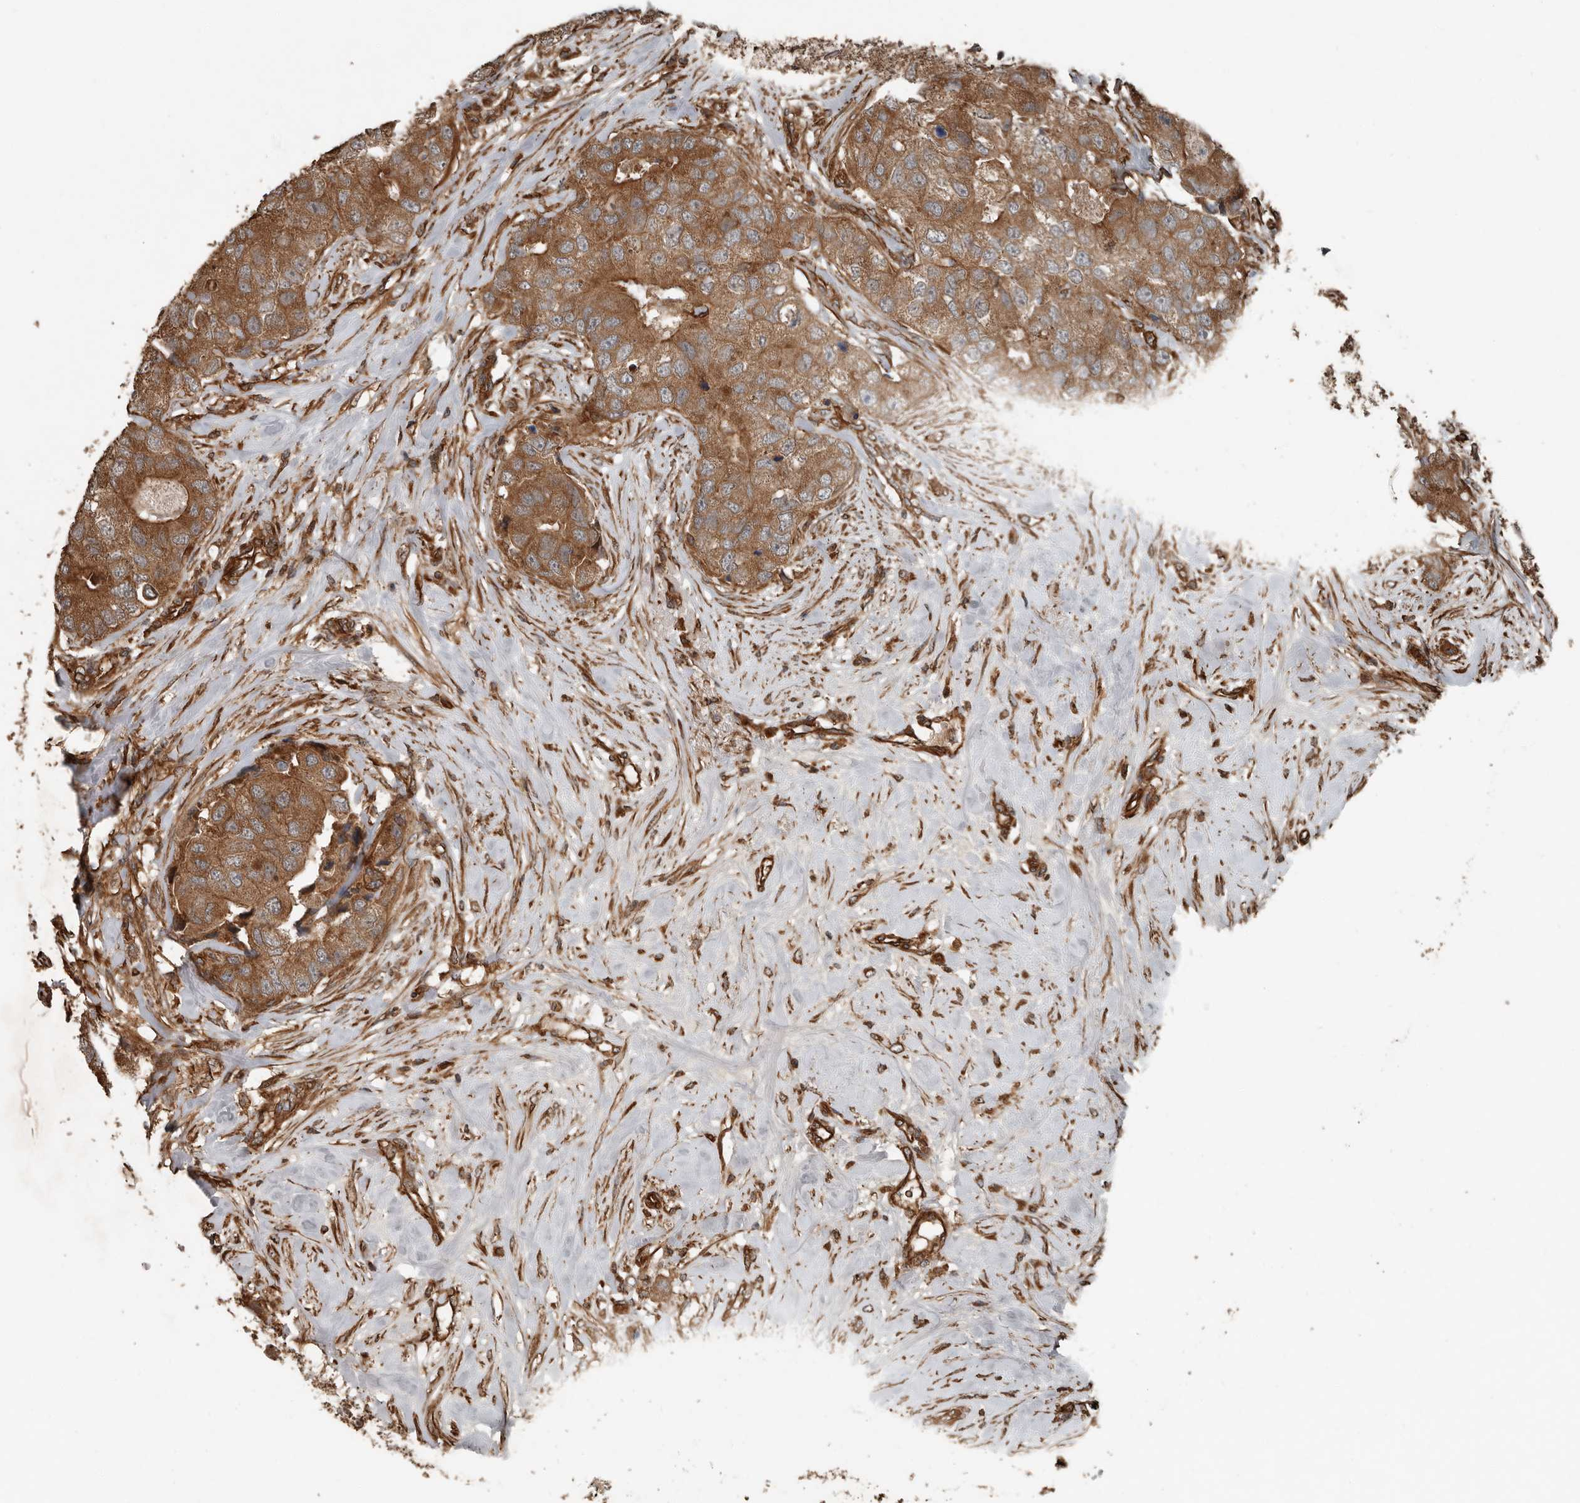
{"staining": {"intensity": "moderate", "quantity": ">75%", "location": "cytoplasmic/membranous"}, "tissue": "breast cancer", "cell_type": "Tumor cells", "image_type": "cancer", "snomed": [{"axis": "morphology", "description": "Duct carcinoma"}, {"axis": "topography", "description": "Breast"}], "caption": "Invasive ductal carcinoma (breast) stained with DAB IHC reveals medium levels of moderate cytoplasmic/membranous expression in approximately >75% of tumor cells.", "gene": "YOD1", "patient": {"sex": "female", "age": 62}}